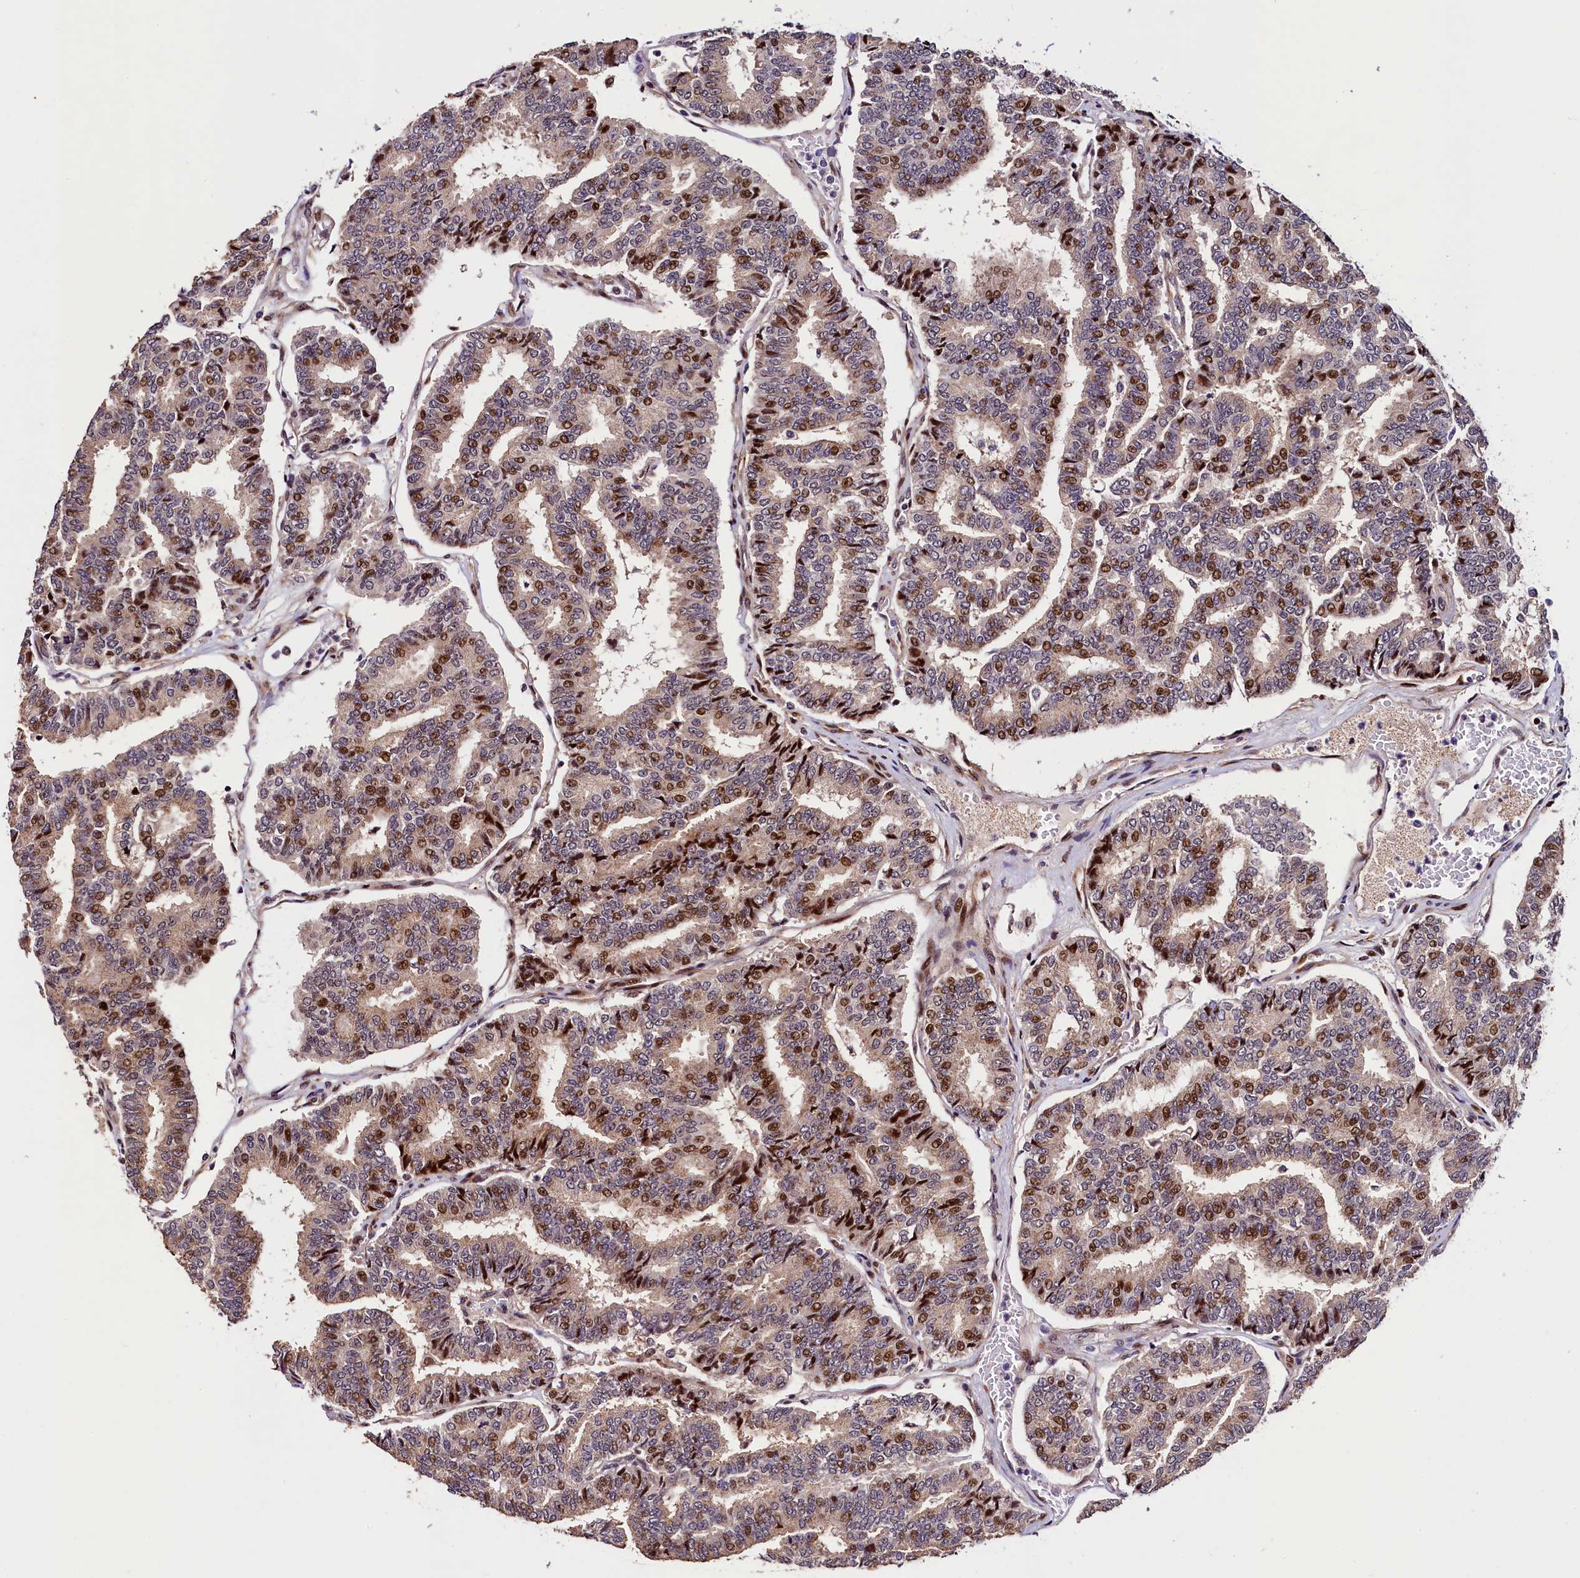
{"staining": {"intensity": "moderate", "quantity": "25%-75%", "location": "cytoplasmic/membranous,nuclear"}, "tissue": "thyroid cancer", "cell_type": "Tumor cells", "image_type": "cancer", "snomed": [{"axis": "morphology", "description": "Papillary adenocarcinoma, NOS"}, {"axis": "topography", "description": "Thyroid gland"}], "caption": "Brown immunohistochemical staining in papillary adenocarcinoma (thyroid) reveals moderate cytoplasmic/membranous and nuclear expression in approximately 25%-75% of tumor cells.", "gene": "TRMT112", "patient": {"sex": "female", "age": 35}}